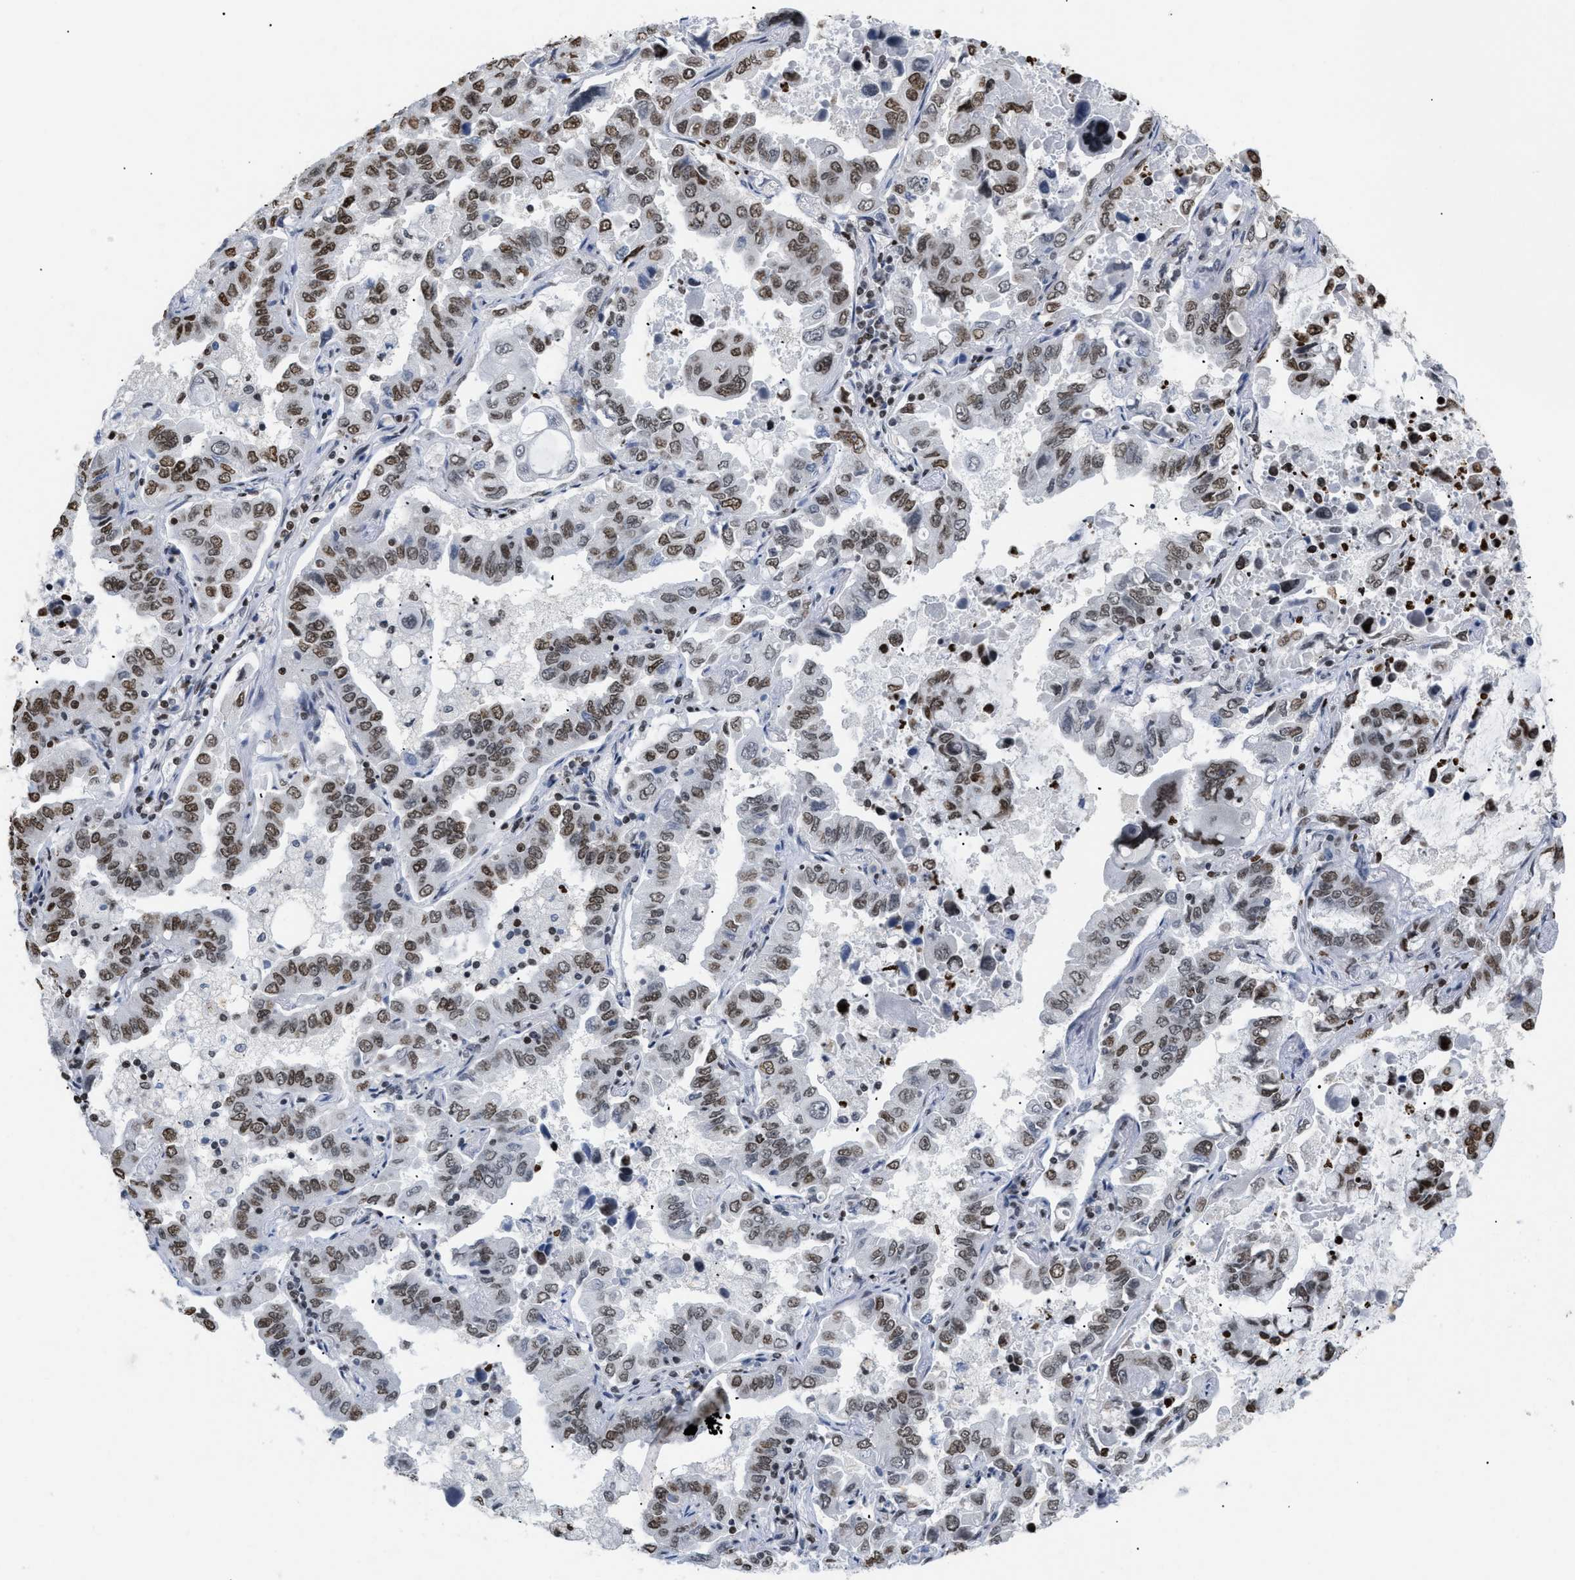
{"staining": {"intensity": "moderate", "quantity": ">75%", "location": "nuclear"}, "tissue": "lung cancer", "cell_type": "Tumor cells", "image_type": "cancer", "snomed": [{"axis": "morphology", "description": "Adenocarcinoma, NOS"}, {"axis": "topography", "description": "Lung"}], "caption": "Adenocarcinoma (lung) stained with DAB (3,3'-diaminobenzidine) immunohistochemistry displays medium levels of moderate nuclear positivity in approximately >75% of tumor cells.", "gene": "HMGN2", "patient": {"sex": "male", "age": 64}}